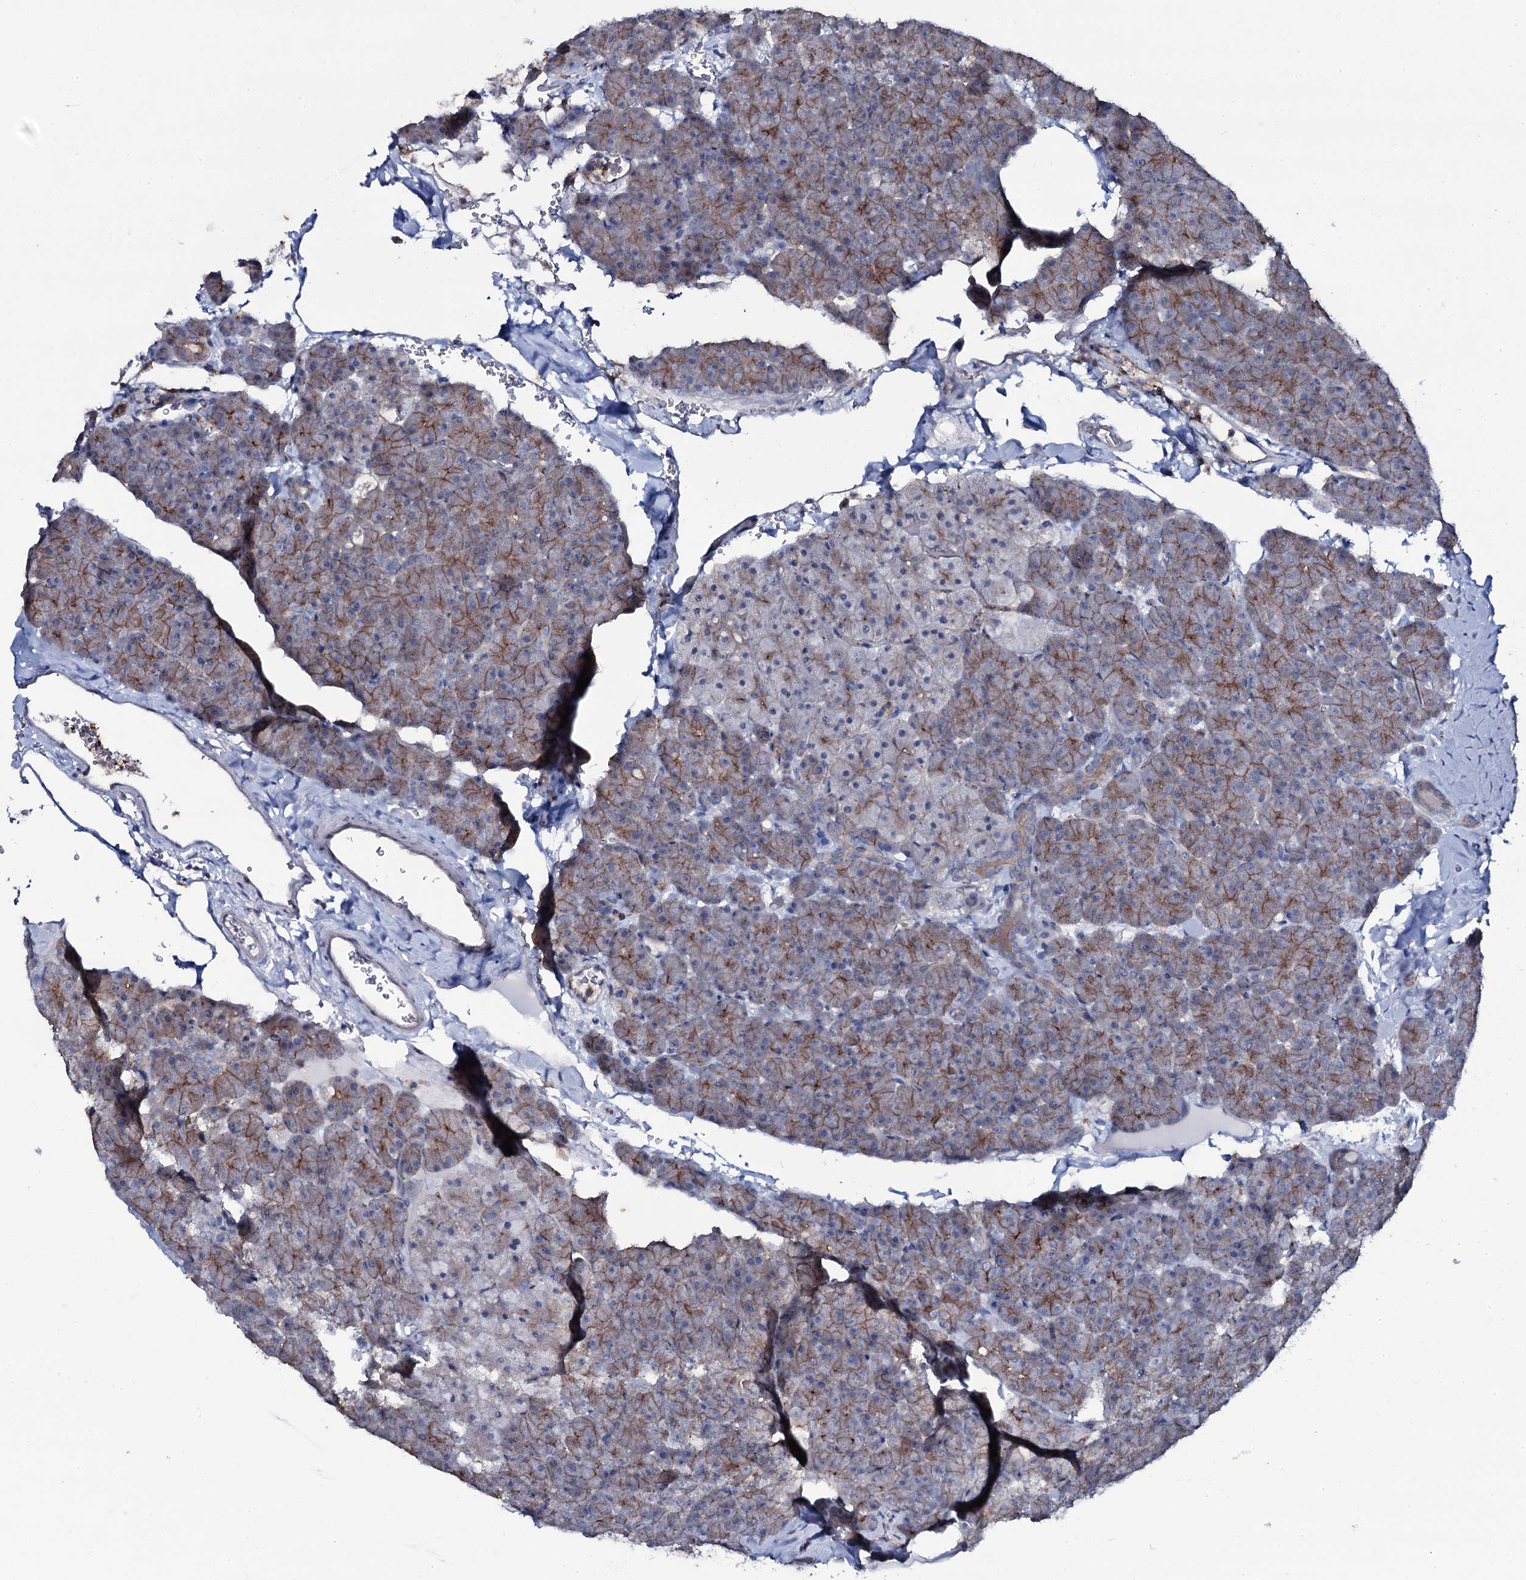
{"staining": {"intensity": "moderate", "quantity": "25%-75%", "location": "cytoplasmic/membranous"}, "tissue": "pancreas", "cell_type": "Exocrine glandular cells", "image_type": "normal", "snomed": [{"axis": "morphology", "description": "Normal tissue, NOS"}, {"axis": "topography", "description": "Pancreas"}], "caption": "This is an image of immunohistochemistry staining of benign pancreas, which shows moderate staining in the cytoplasmic/membranous of exocrine glandular cells.", "gene": "SNAP23", "patient": {"sex": "male", "age": 36}}